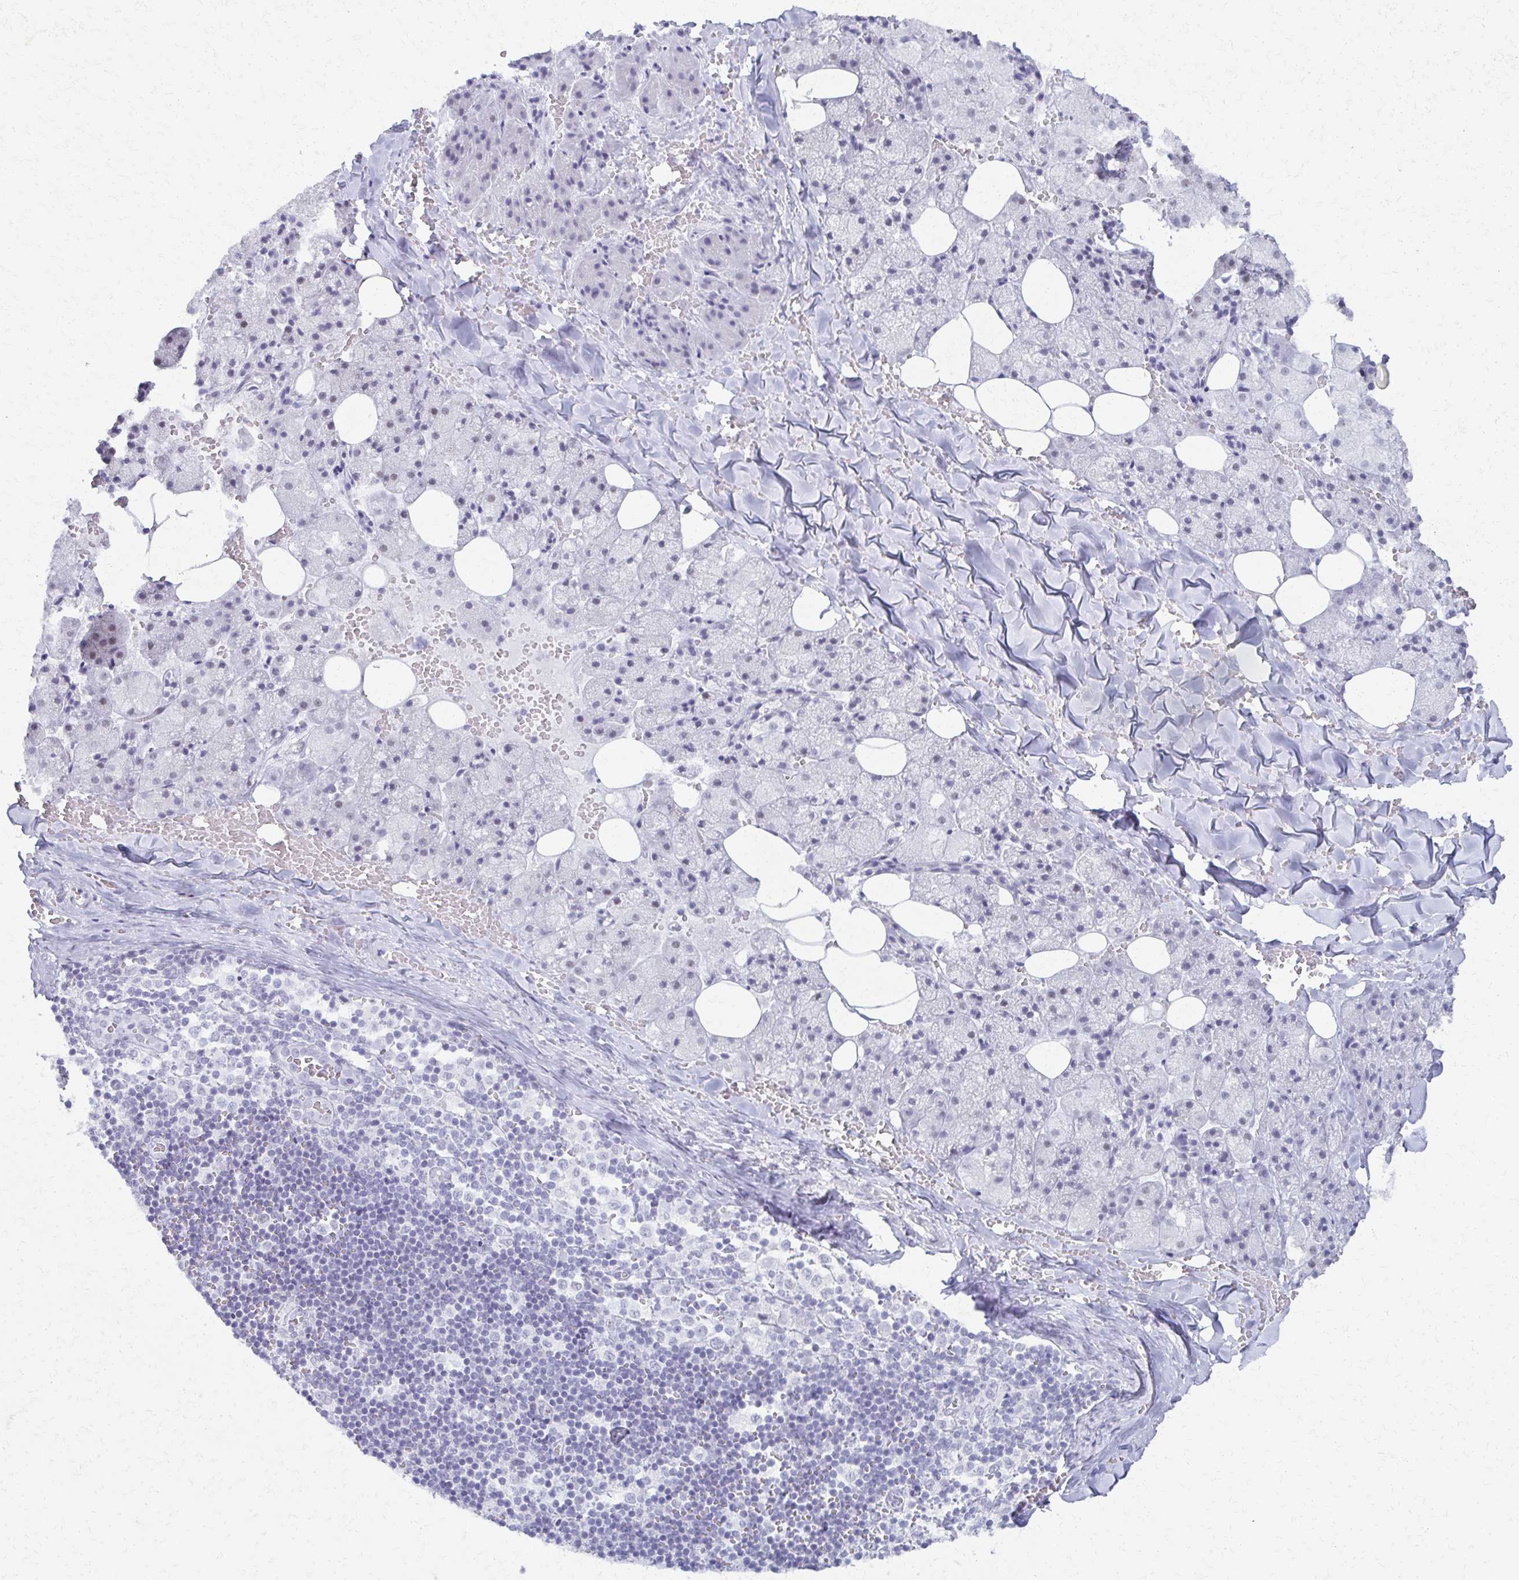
{"staining": {"intensity": "negative", "quantity": "none", "location": "none"}, "tissue": "salivary gland", "cell_type": "Glandular cells", "image_type": "normal", "snomed": [{"axis": "morphology", "description": "Normal tissue, NOS"}, {"axis": "topography", "description": "Salivary gland"}, {"axis": "topography", "description": "Peripheral nerve tissue"}], "caption": "Immunohistochemistry micrograph of normal salivary gland stained for a protein (brown), which displays no staining in glandular cells. (DAB immunohistochemistry, high magnification).", "gene": "MORC4", "patient": {"sex": "male", "age": 38}}